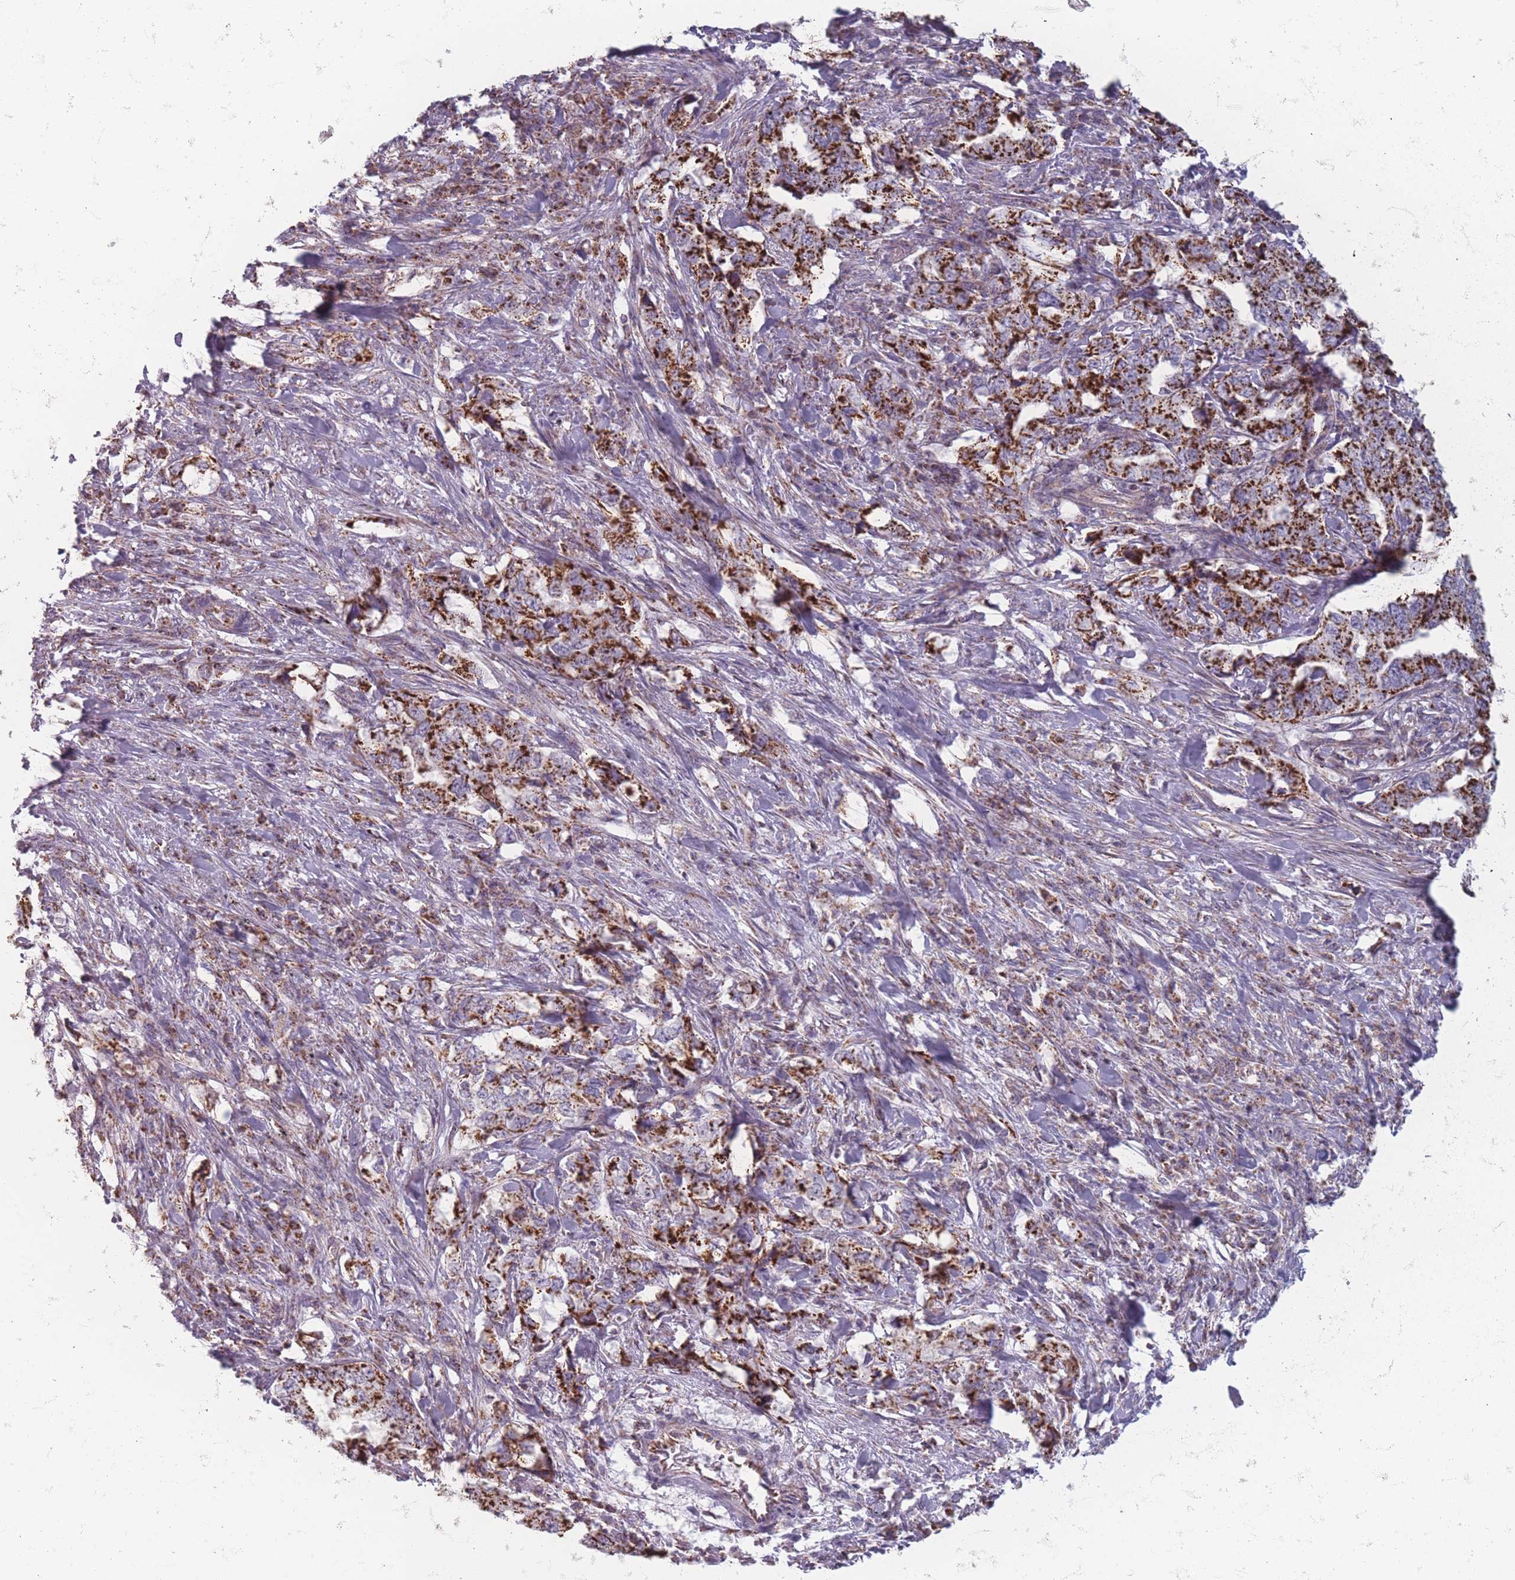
{"staining": {"intensity": "strong", "quantity": ">75%", "location": "cytoplasmic/membranous"}, "tissue": "lung cancer", "cell_type": "Tumor cells", "image_type": "cancer", "snomed": [{"axis": "morphology", "description": "Adenocarcinoma, NOS"}, {"axis": "topography", "description": "Lung"}], "caption": "Protein staining shows strong cytoplasmic/membranous staining in approximately >75% of tumor cells in lung cancer (adenocarcinoma).", "gene": "DCHS1", "patient": {"sex": "female", "age": 51}}